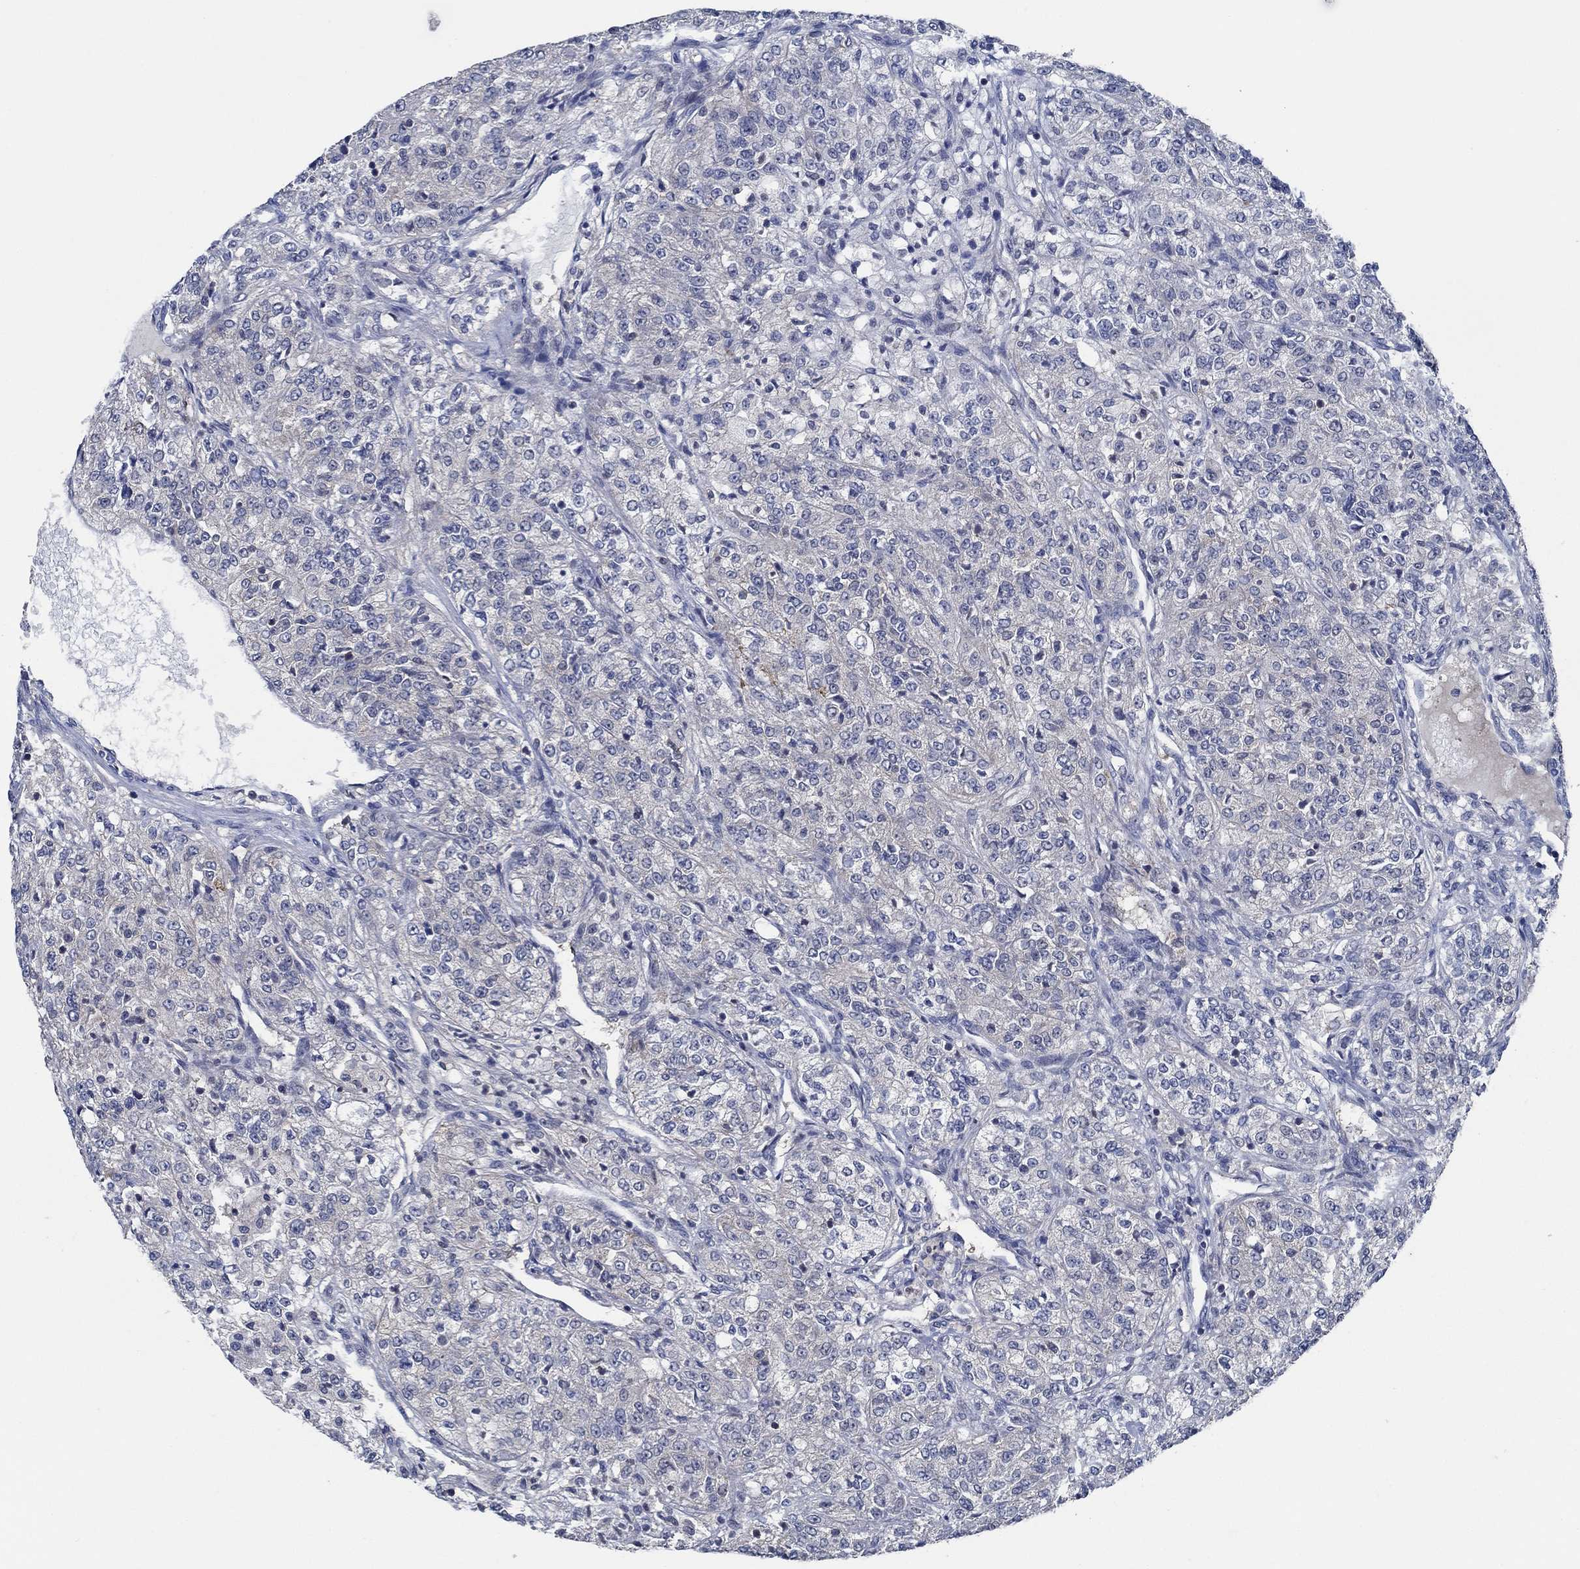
{"staining": {"intensity": "negative", "quantity": "none", "location": "none"}, "tissue": "renal cancer", "cell_type": "Tumor cells", "image_type": "cancer", "snomed": [{"axis": "morphology", "description": "Adenocarcinoma, NOS"}, {"axis": "topography", "description": "Kidney"}], "caption": "The histopathology image displays no staining of tumor cells in adenocarcinoma (renal).", "gene": "DACT1", "patient": {"sex": "female", "age": 63}}